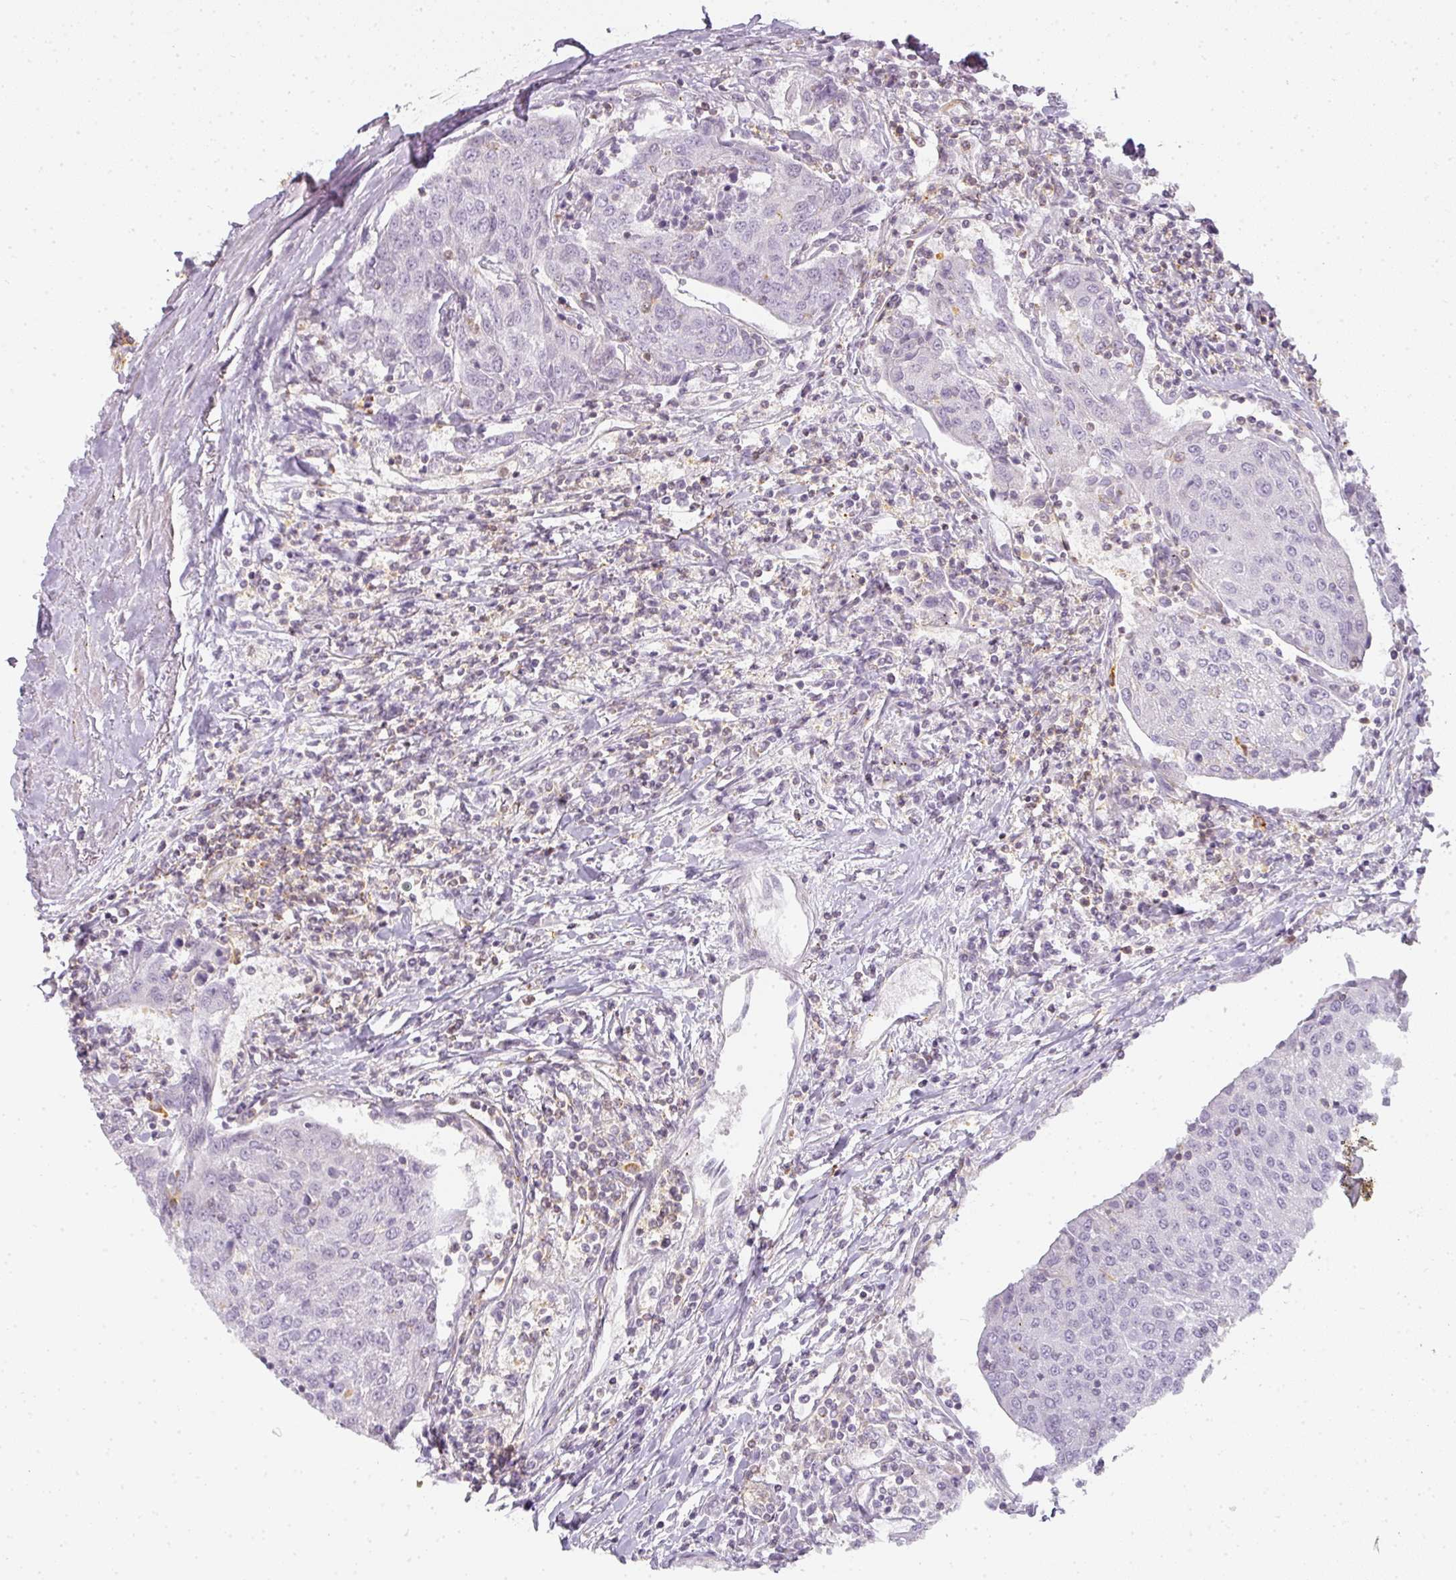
{"staining": {"intensity": "negative", "quantity": "none", "location": "none"}, "tissue": "urothelial cancer", "cell_type": "Tumor cells", "image_type": "cancer", "snomed": [{"axis": "morphology", "description": "Urothelial carcinoma, High grade"}, {"axis": "topography", "description": "Urinary bladder"}], "caption": "An immunohistochemistry micrograph of urothelial cancer is shown. There is no staining in tumor cells of urothelial cancer.", "gene": "TMEM42", "patient": {"sex": "female", "age": 85}}